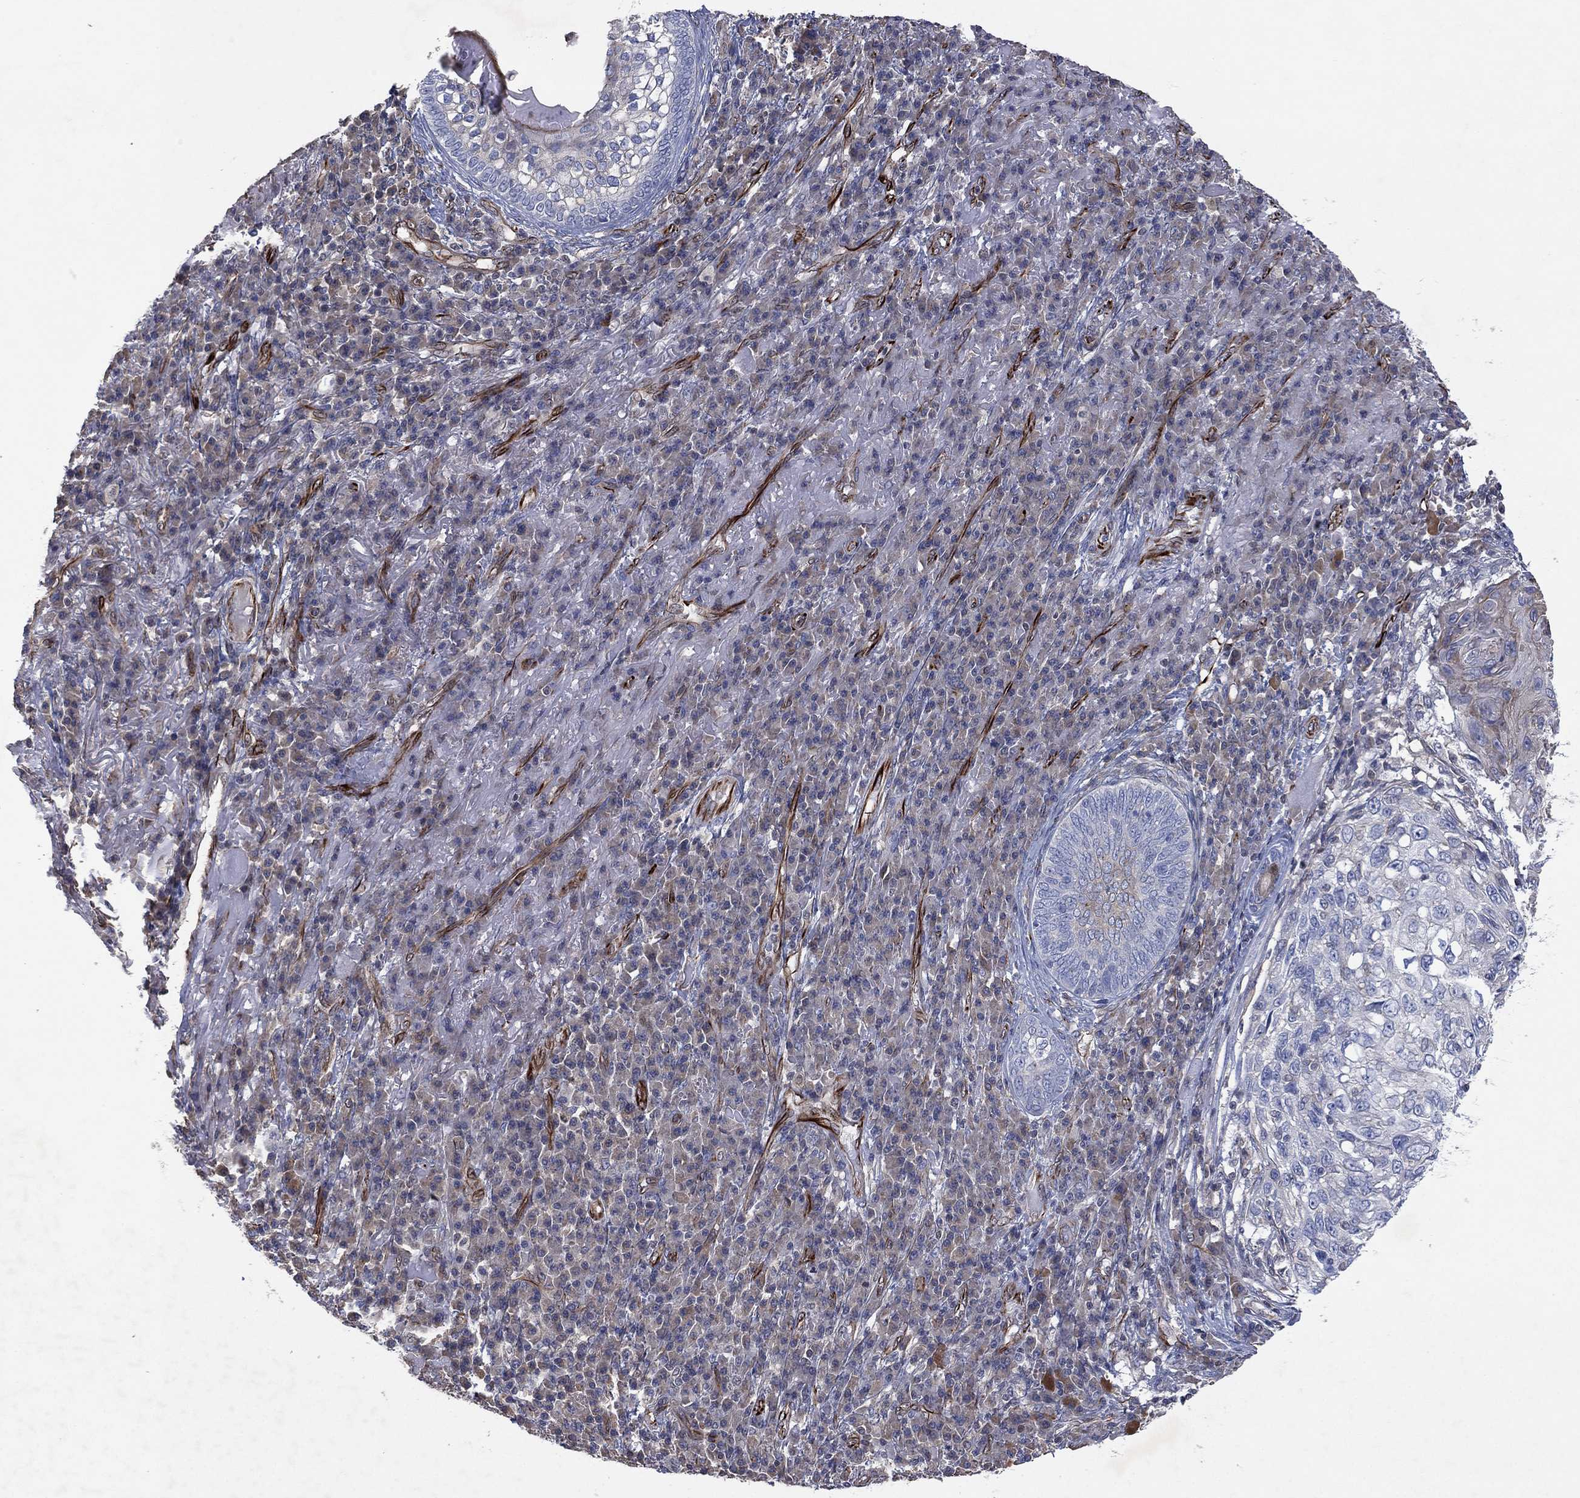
{"staining": {"intensity": "negative", "quantity": "none", "location": "none"}, "tissue": "skin cancer", "cell_type": "Tumor cells", "image_type": "cancer", "snomed": [{"axis": "morphology", "description": "Squamous cell carcinoma, NOS"}, {"axis": "topography", "description": "Skin"}], "caption": "A histopathology image of human squamous cell carcinoma (skin) is negative for staining in tumor cells. (Brightfield microscopy of DAB (3,3'-diaminobenzidine) IHC at high magnification).", "gene": "FLI1", "patient": {"sex": "male", "age": 92}}